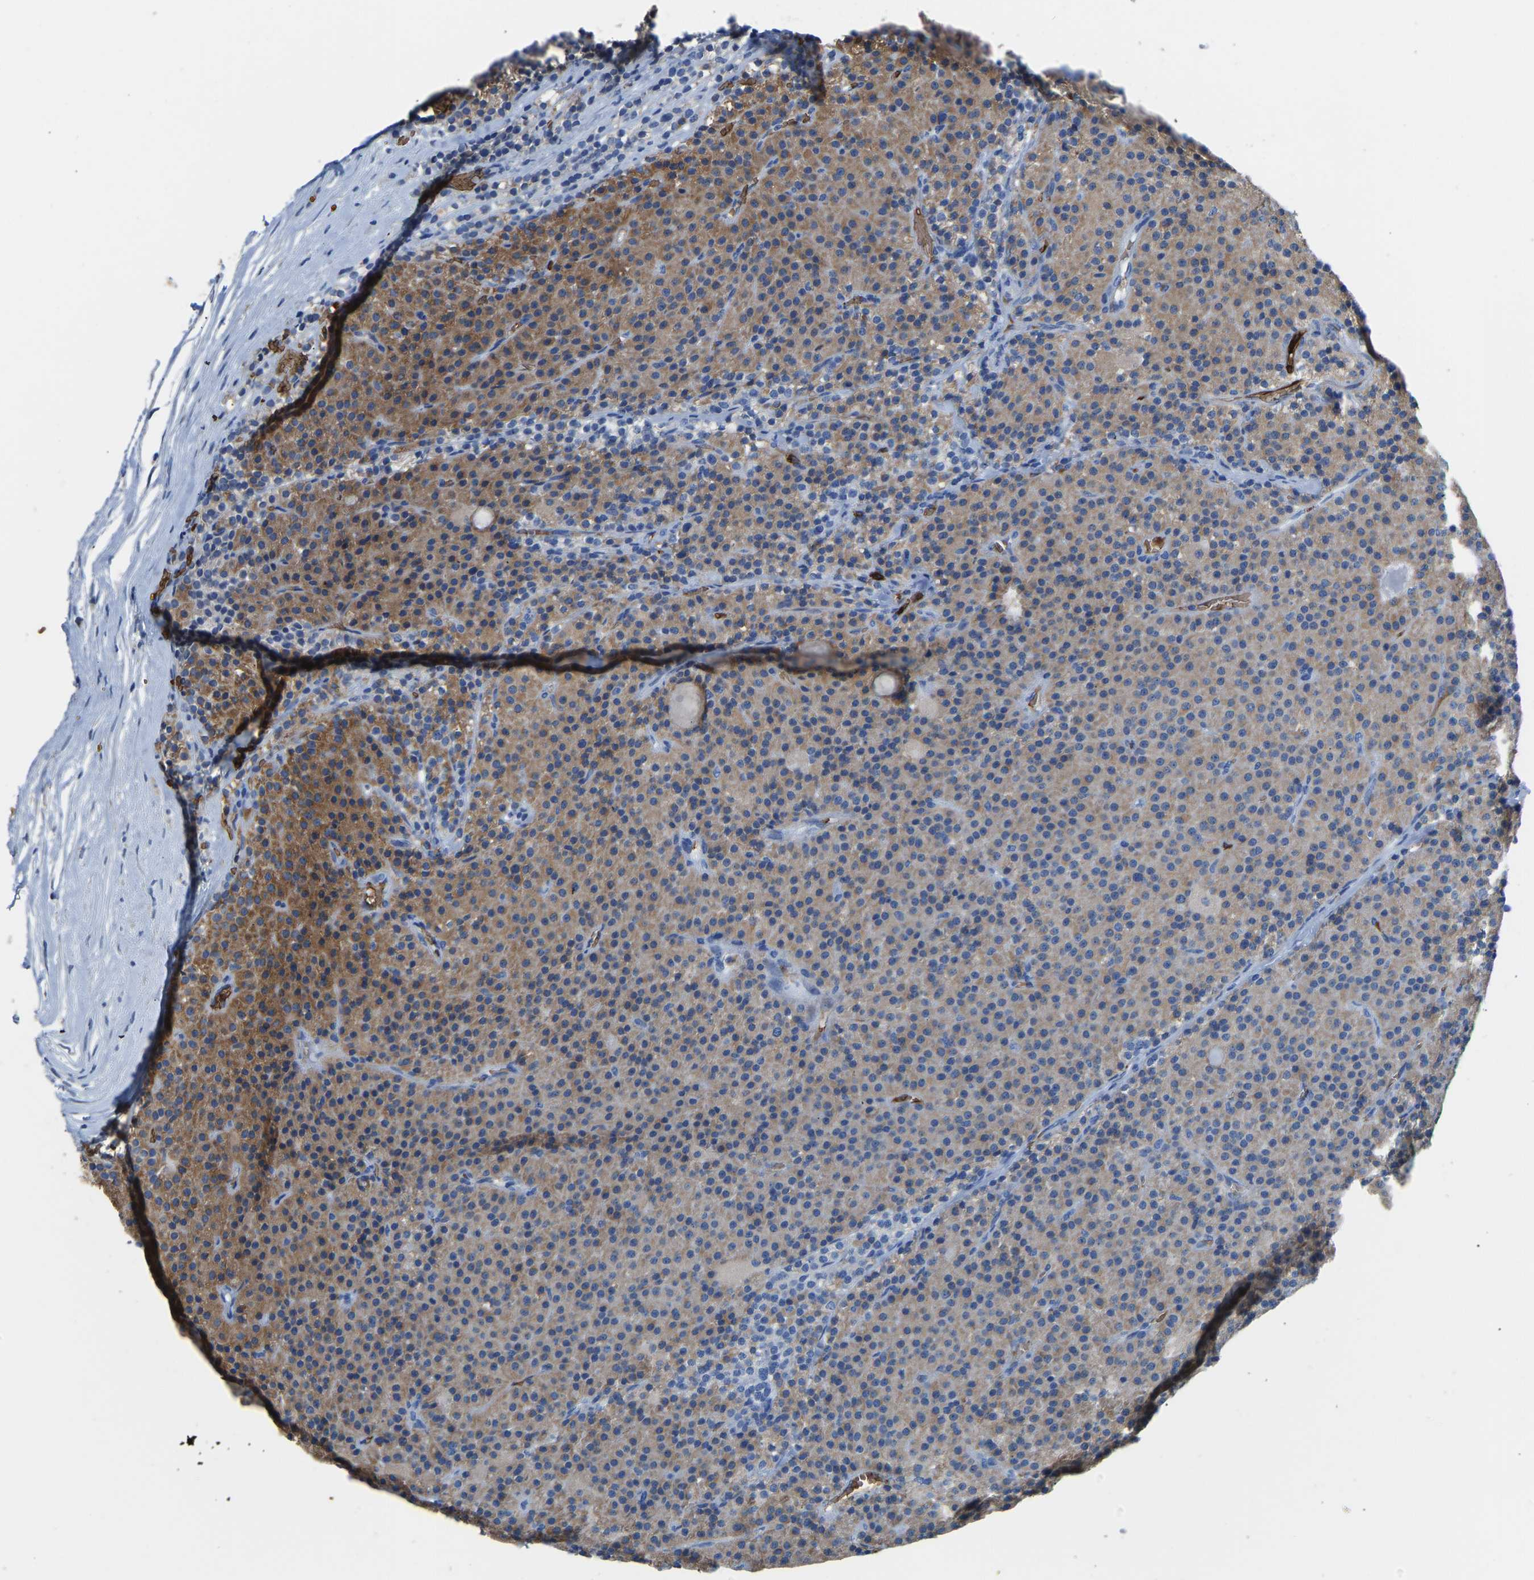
{"staining": {"intensity": "moderate", "quantity": "25%-75%", "location": "cytoplasmic/membranous"}, "tissue": "parathyroid gland", "cell_type": "Glandular cells", "image_type": "normal", "snomed": [{"axis": "morphology", "description": "Normal tissue, NOS"}, {"axis": "morphology", "description": "Adenoma, NOS"}, {"axis": "topography", "description": "Parathyroid gland"}], "caption": "DAB immunohistochemical staining of normal human parathyroid gland demonstrates moderate cytoplasmic/membranous protein staining in about 25%-75% of glandular cells.", "gene": "PIGS", "patient": {"sex": "male", "age": 75}}